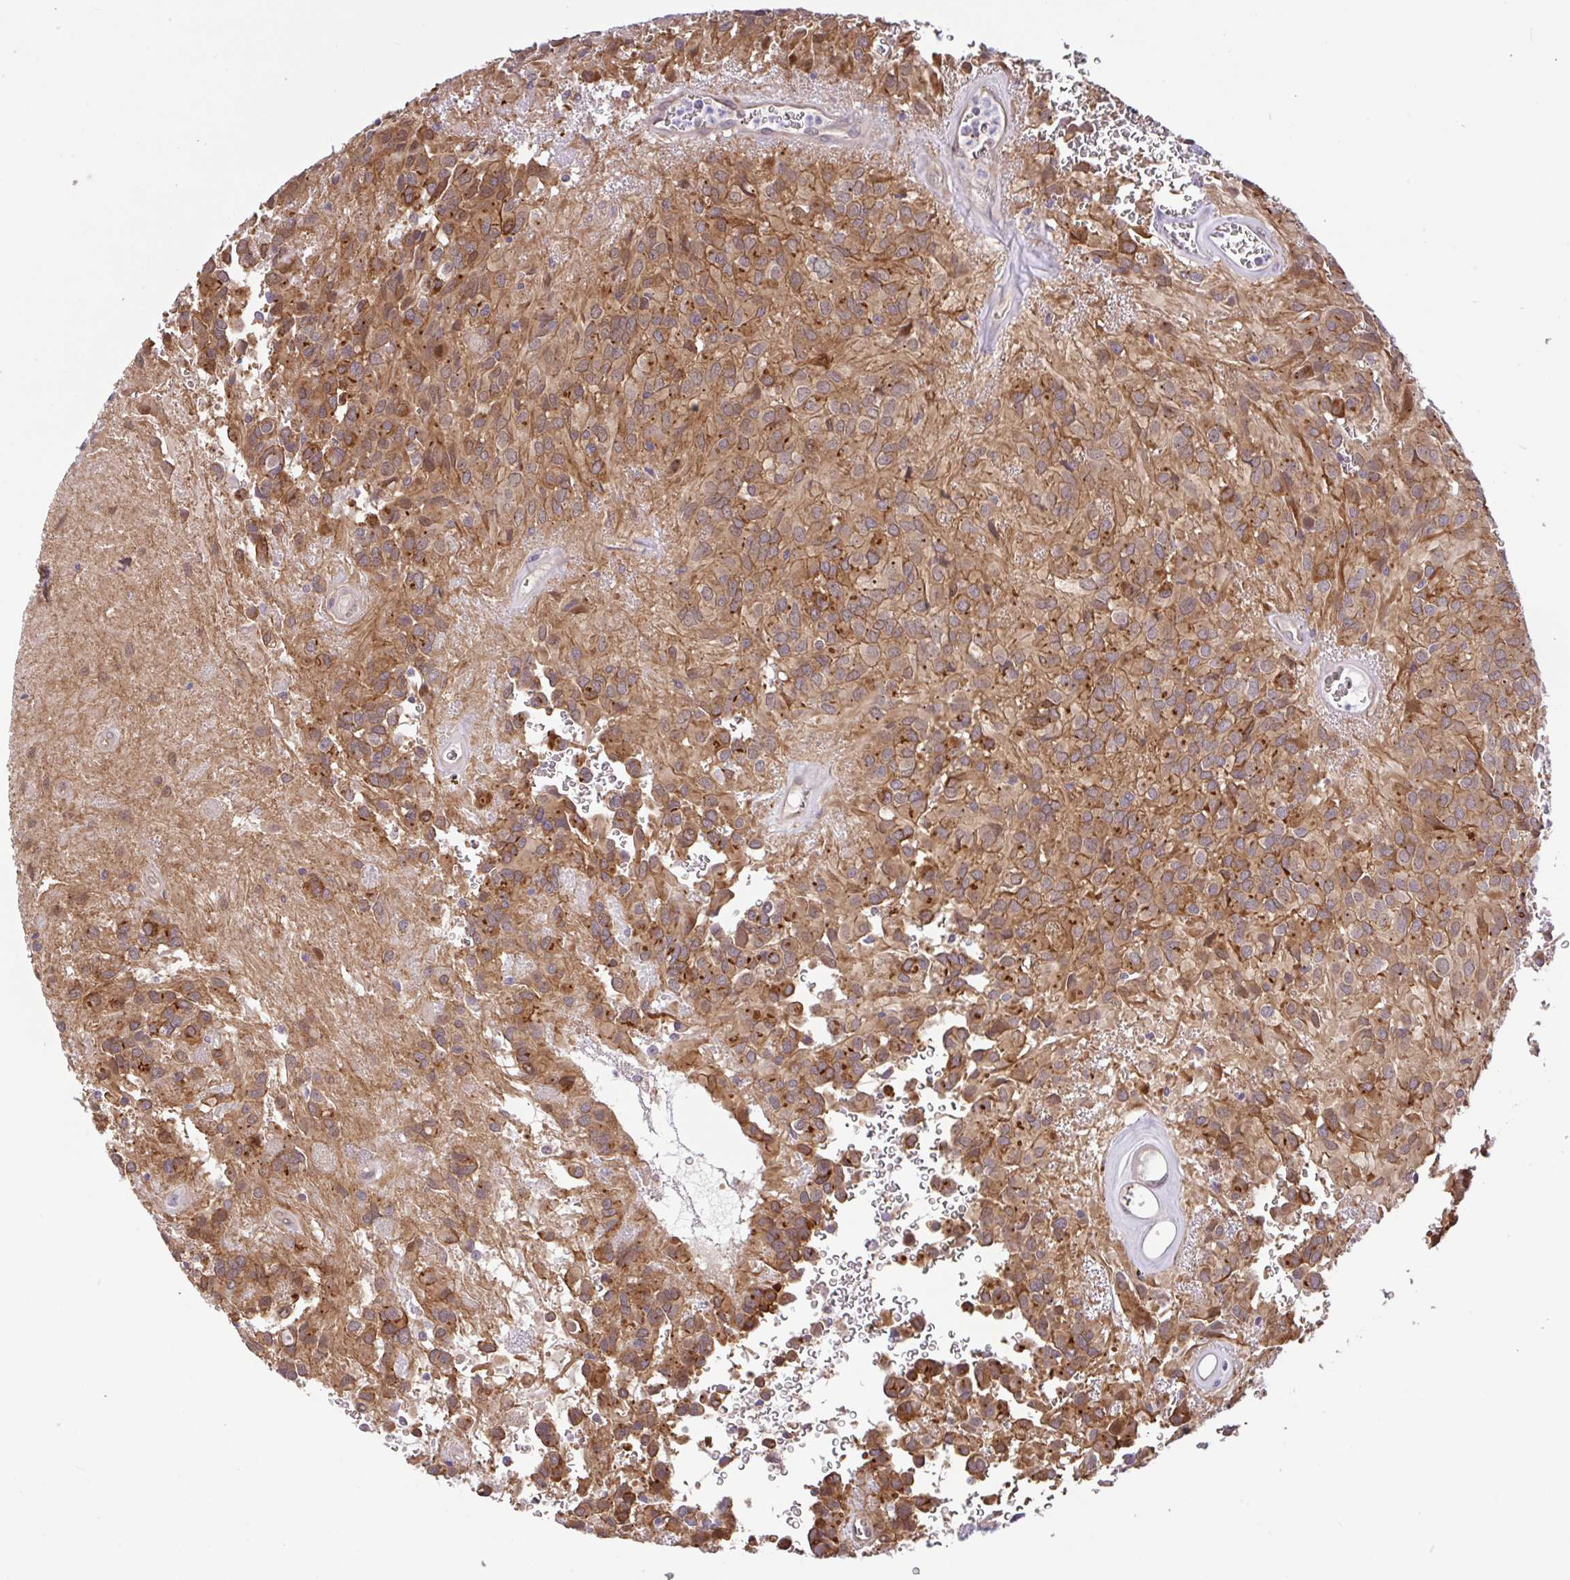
{"staining": {"intensity": "moderate", "quantity": ">75%", "location": "cytoplasmic/membranous"}, "tissue": "glioma", "cell_type": "Tumor cells", "image_type": "cancer", "snomed": [{"axis": "morphology", "description": "Glioma, malignant, Low grade"}, {"axis": "topography", "description": "Brain"}], "caption": "Immunohistochemistry photomicrograph of neoplastic tissue: malignant low-grade glioma stained using immunohistochemistry (IHC) shows medium levels of moderate protein expression localized specifically in the cytoplasmic/membranous of tumor cells, appearing as a cytoplasmic/membranous brown color.", "gene": "DLEU7", "patient": {"sex": "male", "age": 56}}